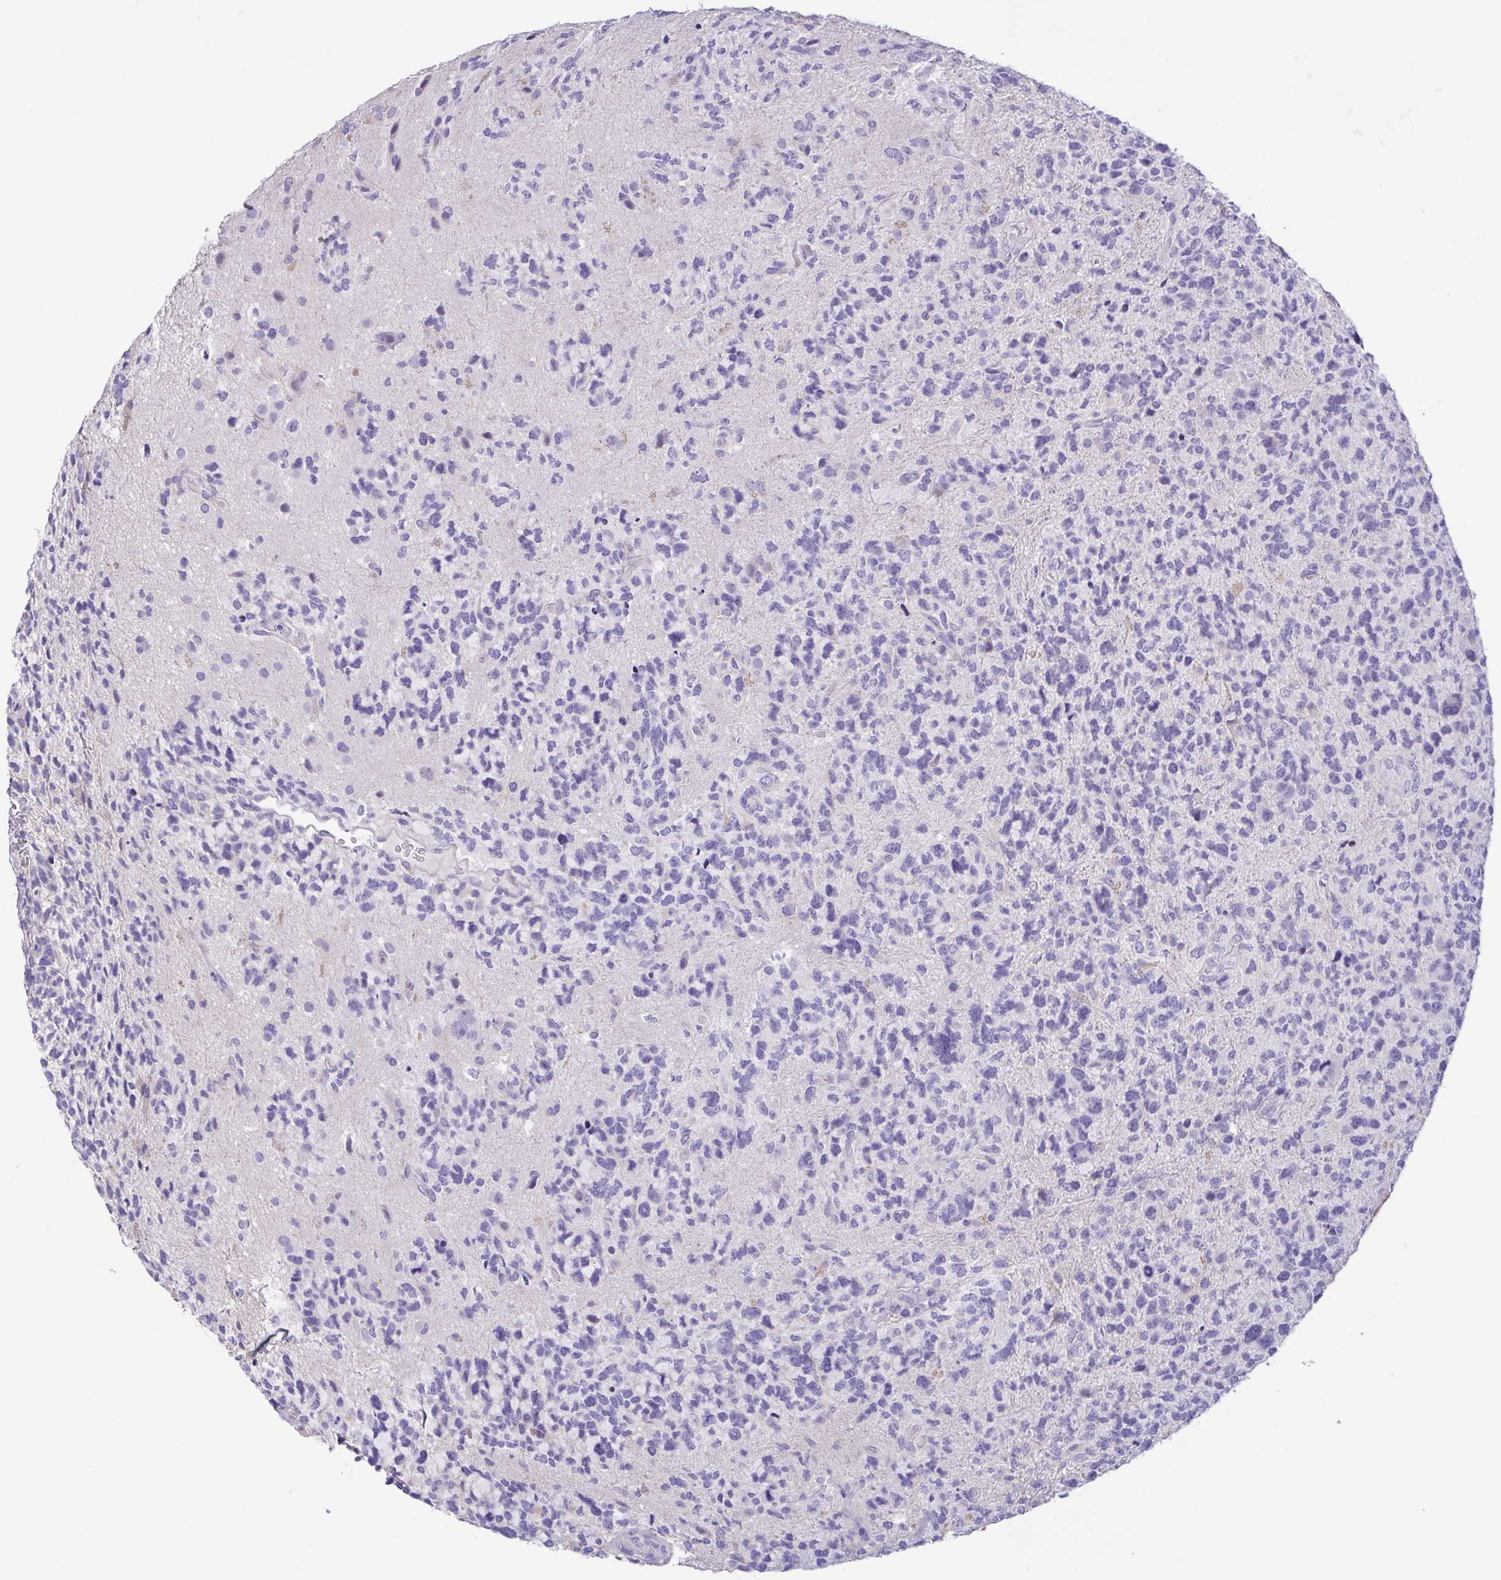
{"staining": {"intensity": "negative", "quantity": "none", "location": "none"}, "tissue": "glioma", "cell_type": "Tumor cells", "image_type": "cancer", "snomed": [{"axis": "morphology", "description": "Glioma, malignant, High grade"}, {"axis": "topography", "description": "Brain"}], "caption": "A high-resolution micrograph shows immunohistochemistry (IHC) staining of glioma, which shows no significant staining in tumor cells.", "gene": "TERT", "patient": {"sex": "female", "age": 71}}